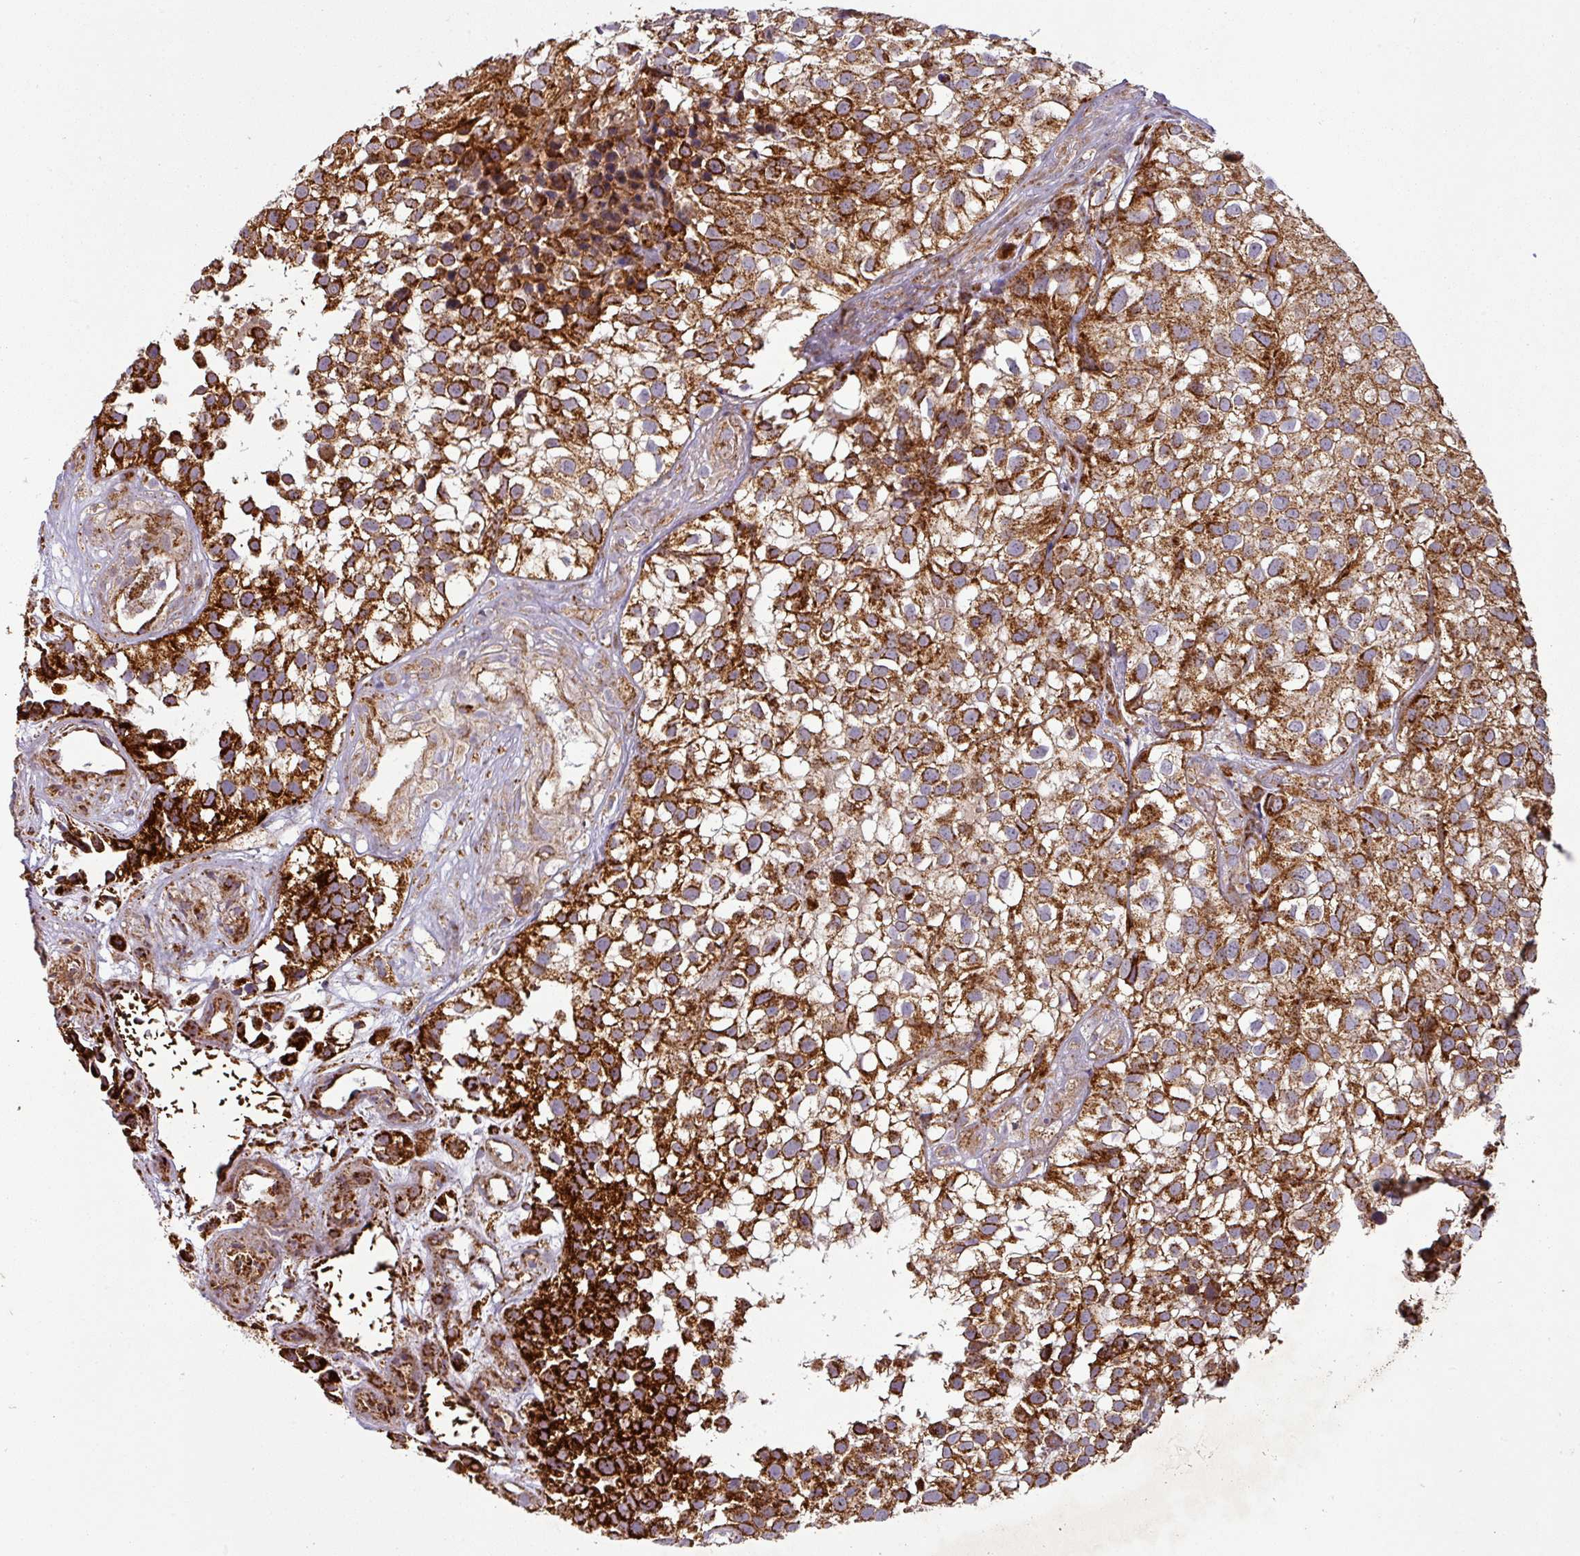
{"staining": {"intensity": "strong", "quantity": ">75%", "location": "cytoplasmic/membranous"}, "tissue": "urothelial cancer", "cell_type": "Tumor cells", "image_type": "cancer", "snomed": [{"axis": "morphology", "description": "Urothelial carcinoma, High grade"}, {"axis": "topography", "description": "Urinary bladder"}], "caption": "Human high-grade urothelial carcinoma stained for a protein (brown) reveals strong cytoplasmic/membranous positive expression in about >75% of tumor cells.", "gene": "GPD2", "patient": {"sex": "male", "age": 56}}